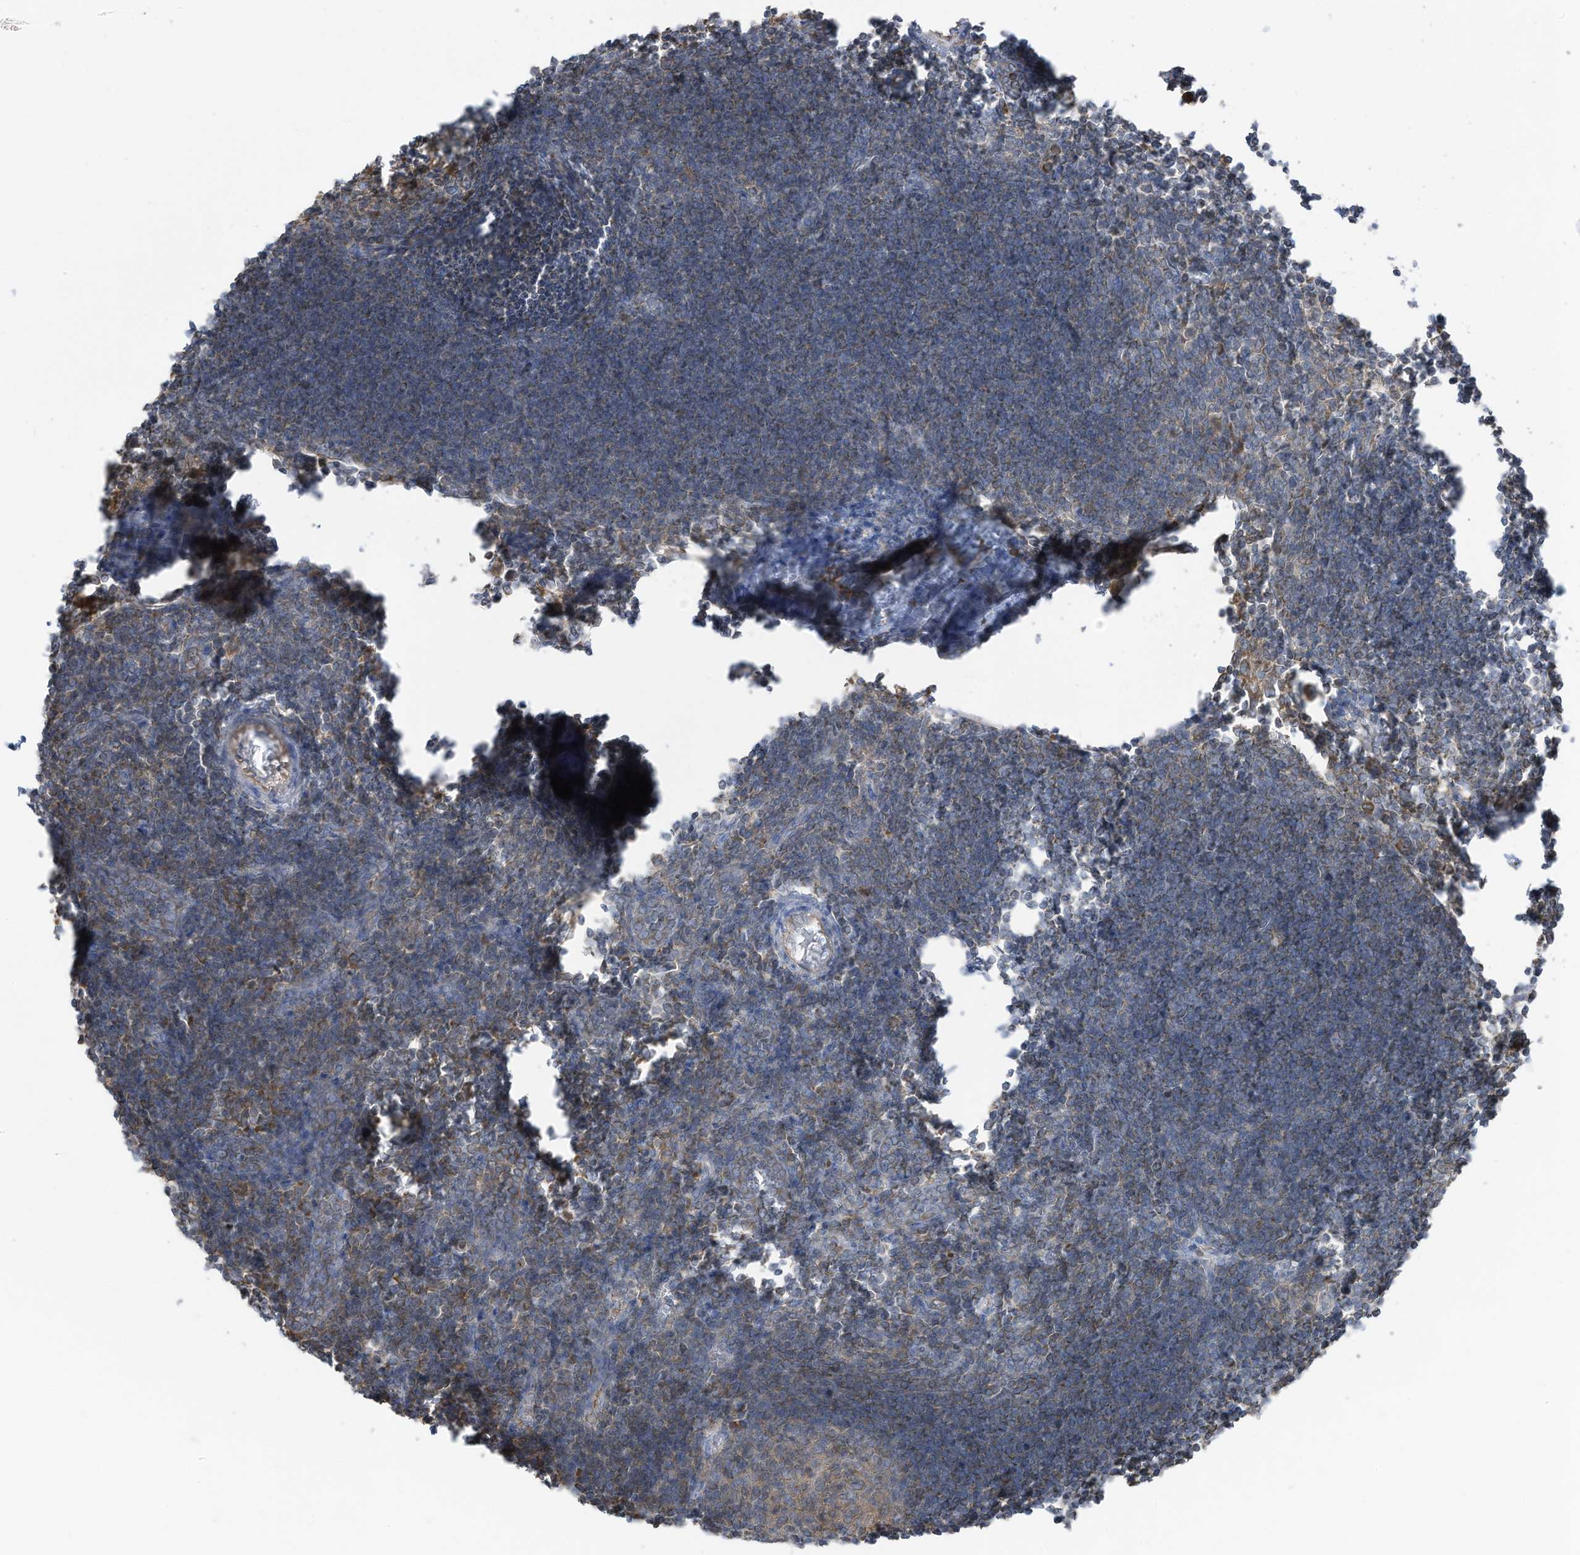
{"staining": {"intensity": "weak", "quantity": "25%-75%", "location": "cytoplasmic/membranous"}, "tissue": "lymph node", "cell_type": "Germinal center cells", "image_type": "normal", "snomed": [{"axis": "morphology", "description": "Normal tissue, NOS"}, {"axis": "morphology", "description": "Malignant melanoma, Metastatic site"}, {"axis": "topography", "description": "Lymph node"}], "caption": "DAB (3,3'-diaminobenzidine) immunohistochemical staining of normal human lymph node reveals weak cytoplasmic/membranous protein expression in about 25%-75% of germinal center cells.", "gene": "CGAS", "patient": {"sex": "male", "age": 41}}